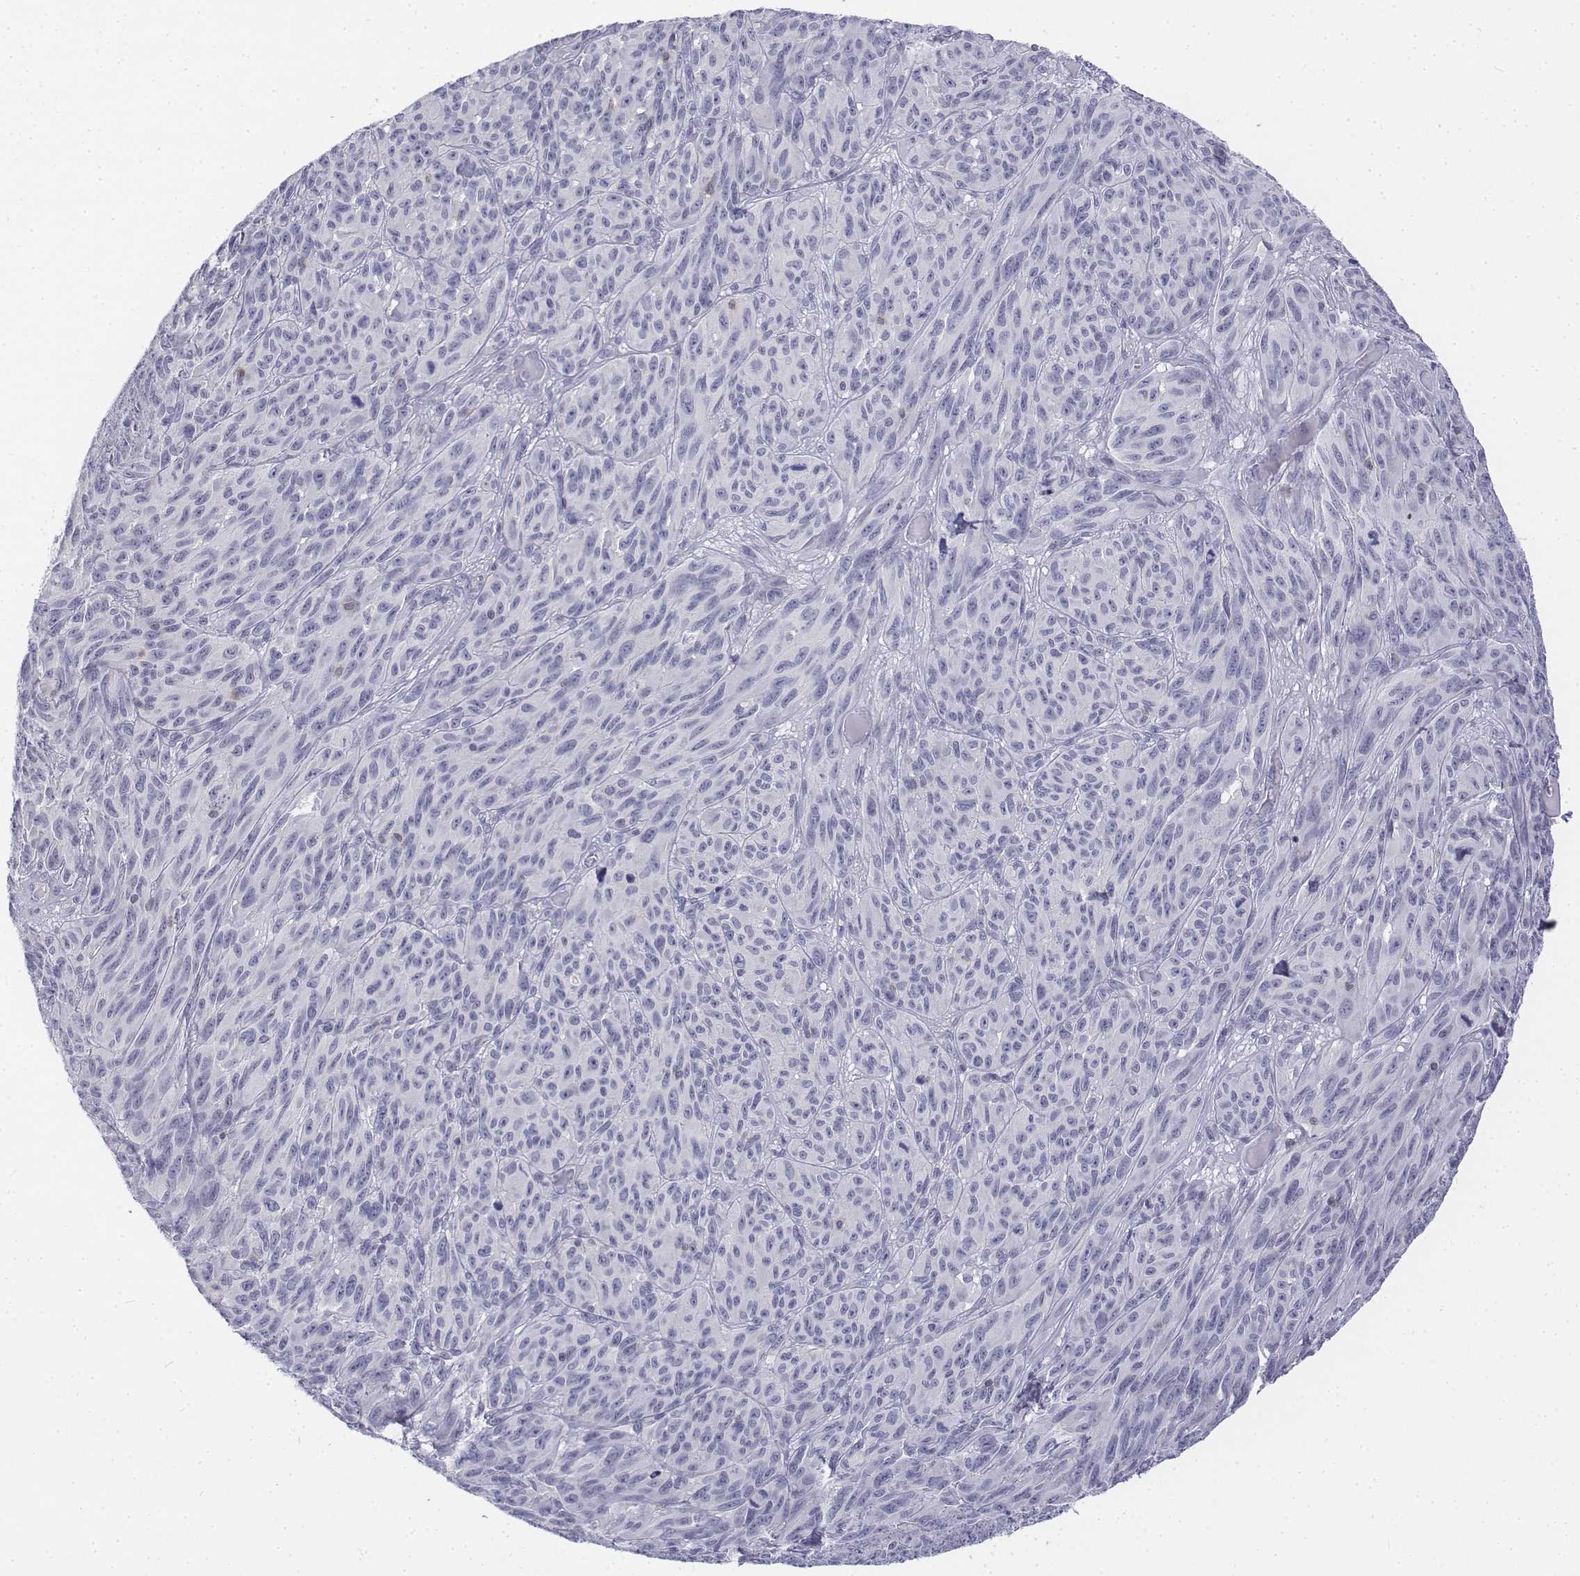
{"staining": {"intensity": "negative", "quantity": "none", "location": "none"}, "tissue": "melanoma", "cell_type": "Tumor cells", "image_type": "cancer", "snomed": [{"axis": "morphology", "description": "Malignant melanoma, NOS"}, {"axis": "topography", "description": "Vulva, labia, clitoris and Bartholin´s gland, NO"}], "caption": "Micrograph shows no protein positivity in tumor cells of melanoma tissue. Brightfield microscopy of IHC stained with DAB (brown) and hematoxylin (blue), captured at high magnification.", "gene": "CD3E", "patient": {"sex": "female", "age": 75}}